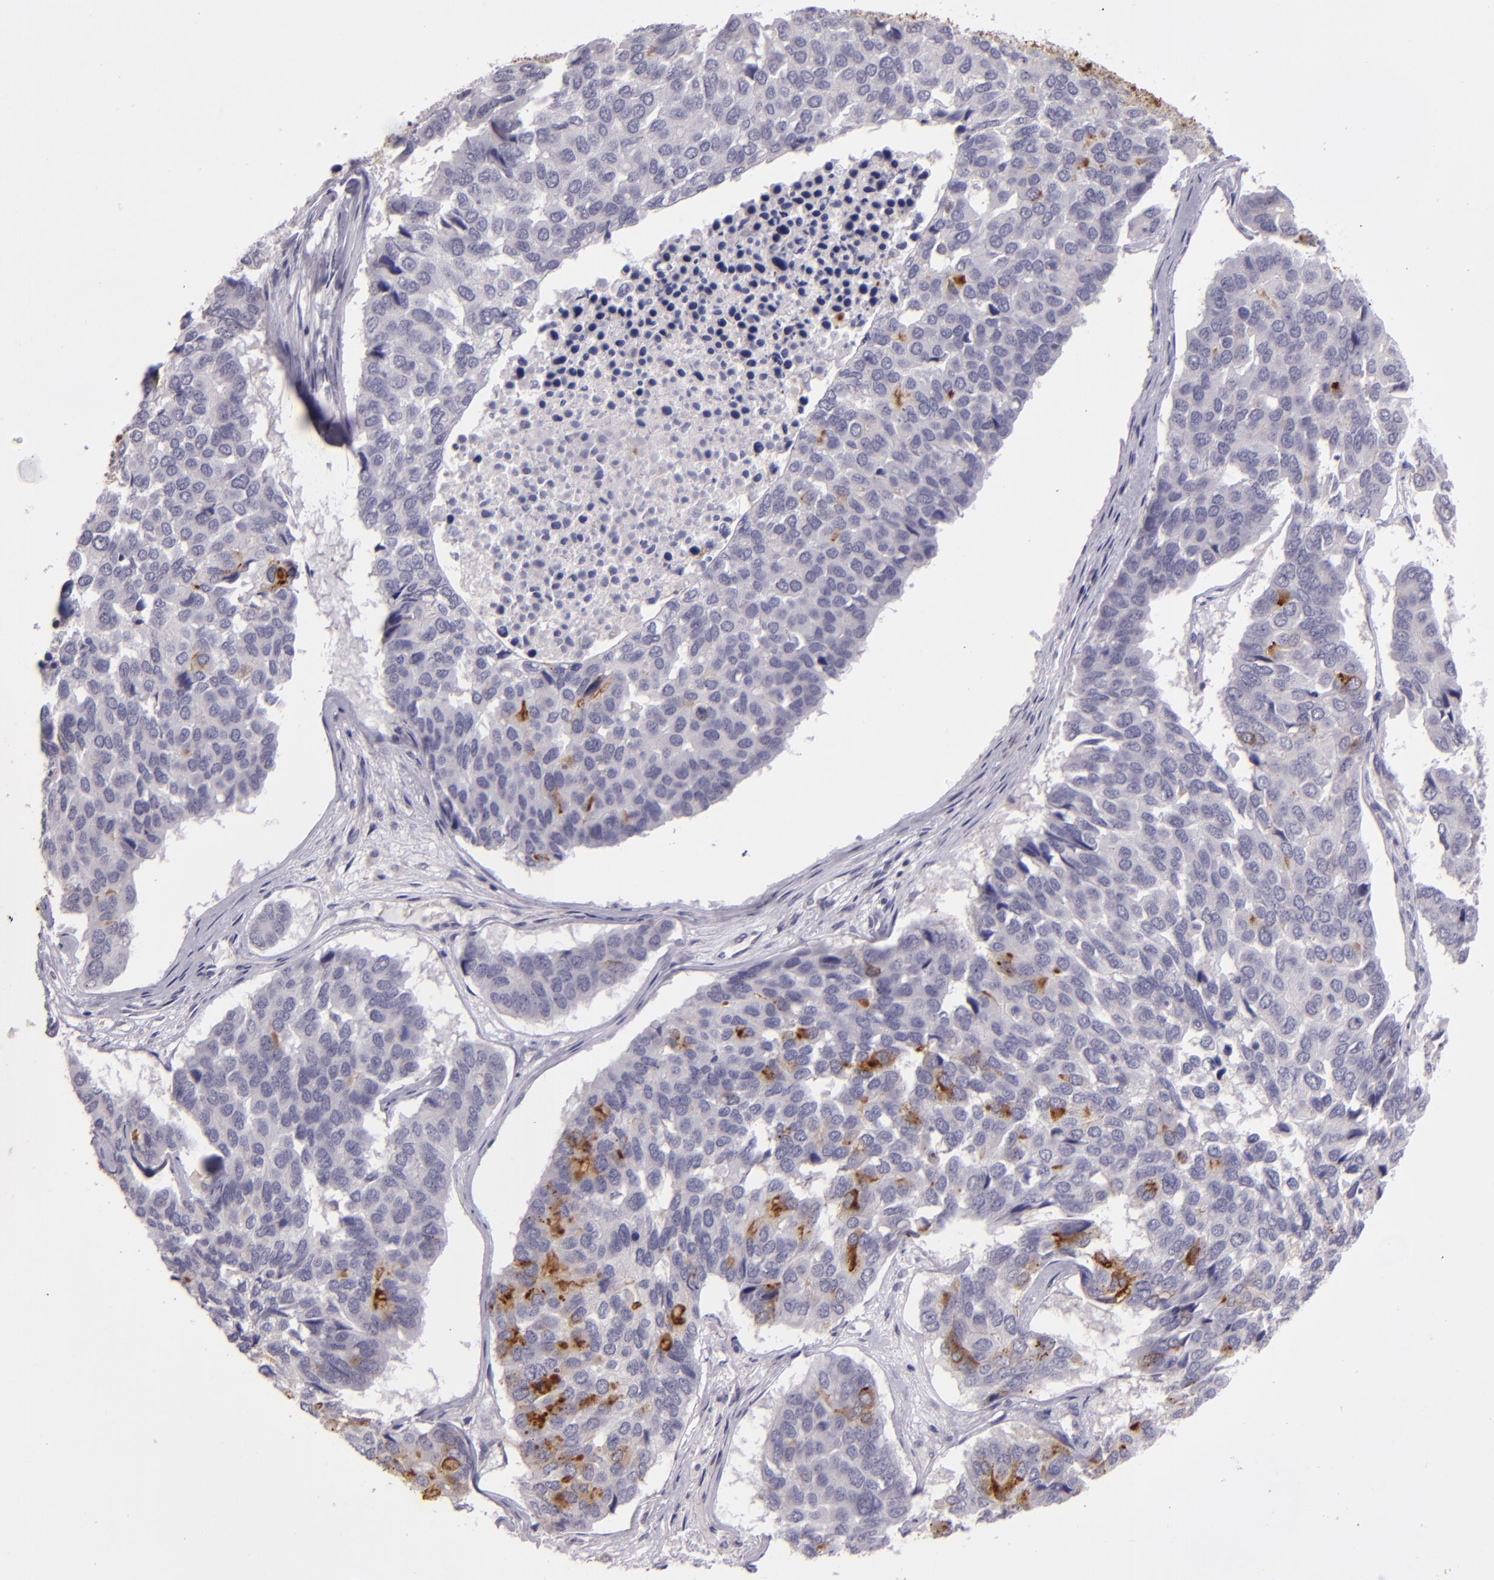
{"staining": {"intensity": "strong", "quantity": "<25%", "location": "cytoplasmic/membranous"}, "tissue": "pancreatic cancer", "cell_type": "Tumor cells", "image_type": "cancer", "snomed": [{"axis": "morphology", "description": "Adenocarcinoma, NOS"}, {"axis": "topography", "description": "Pancreas"}], "caption": "Tumor cells show medium levels of strong cytoplasmic/membranous positivity in about <25% of cells in pancreatic cancer. The protein of interest is stained brown, and the nuclei are stained in blue (DAB (3,3'-diaminobenzidine) IHC with brightfield microscopy, high magnification).", "gene": "SNCB", "patient": {"sex": "male", "age": 50}}